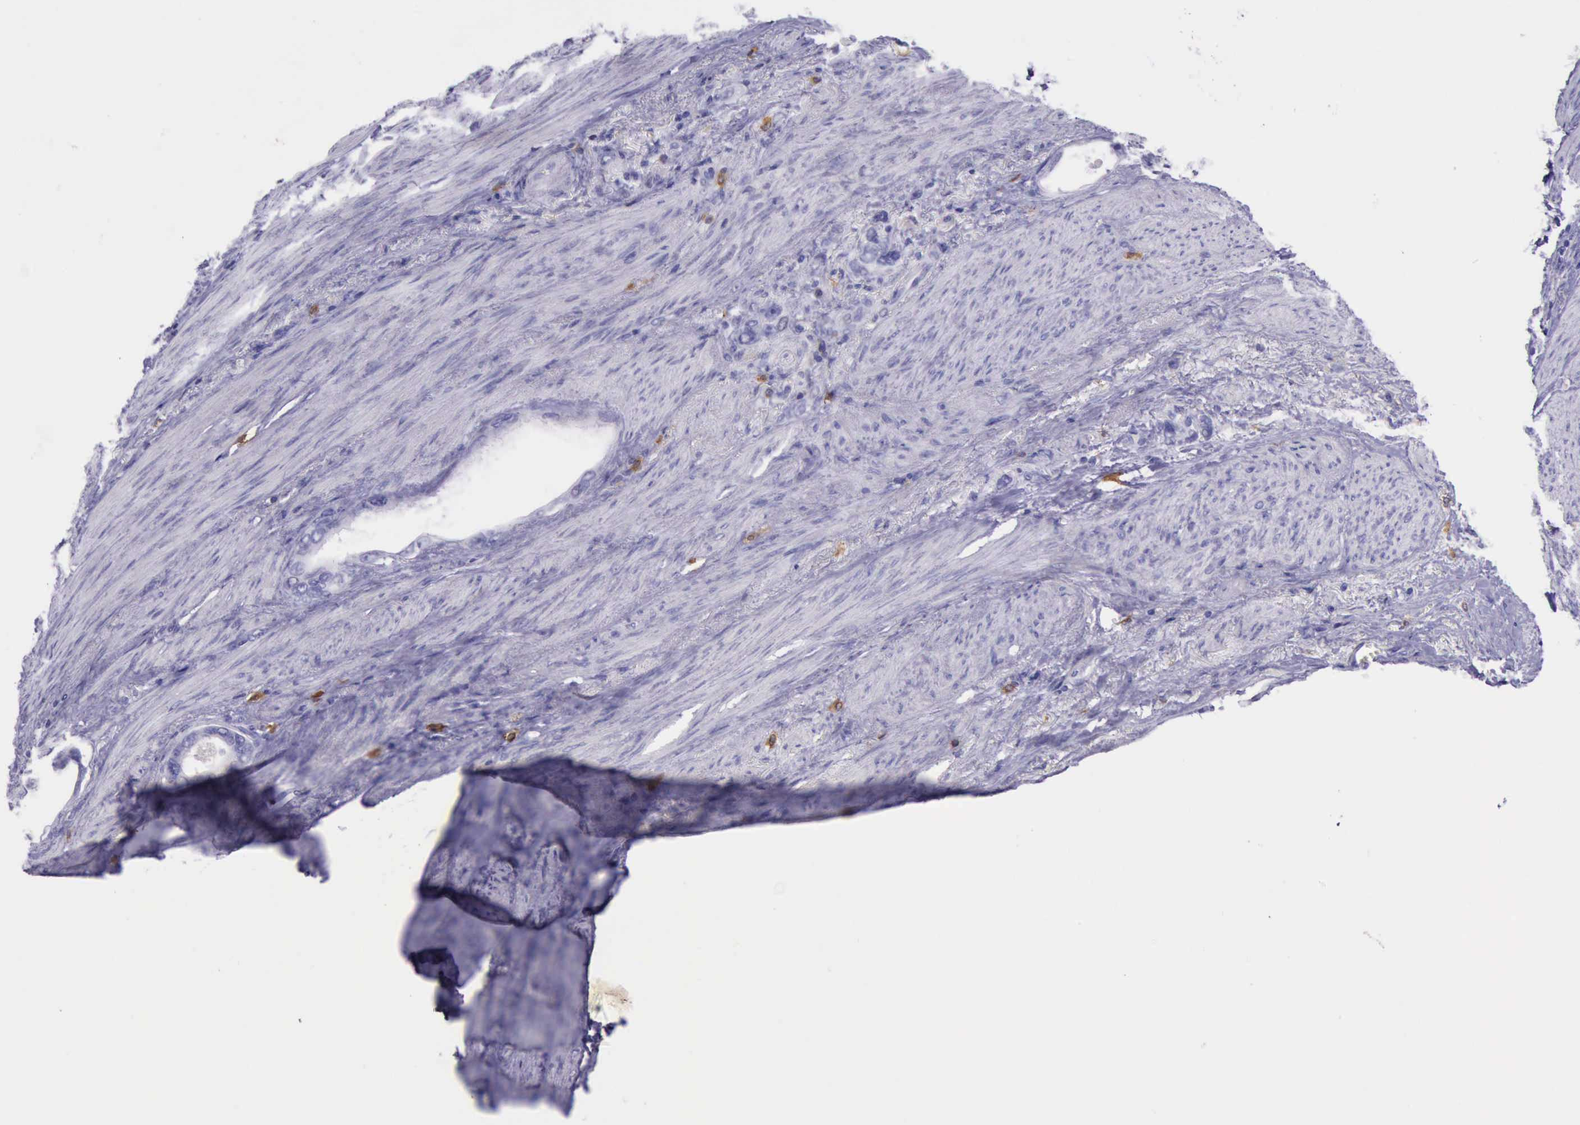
{"staining": {"intensity": "negative", "quantity": "none", "location": "none"}, "tissue": "stomach cancer", "cell_type": "Tumor cells", "image_type": "cancer", "snomed": [{"axis": "morphology", "description": "Adenocarcinoma, NOS"}, {"axis": "topography", "description": "Stomach"}], "caption": "Immunohistochemical staining of stomach cancer (adenocarcinoma) demonstrates no significant staining in tumor cells. (Immunohistochemistry (ihc), brightfield microscopy, high magnification).", "gene": "BTK", "patient": {"sex": "male", "age": 78}}